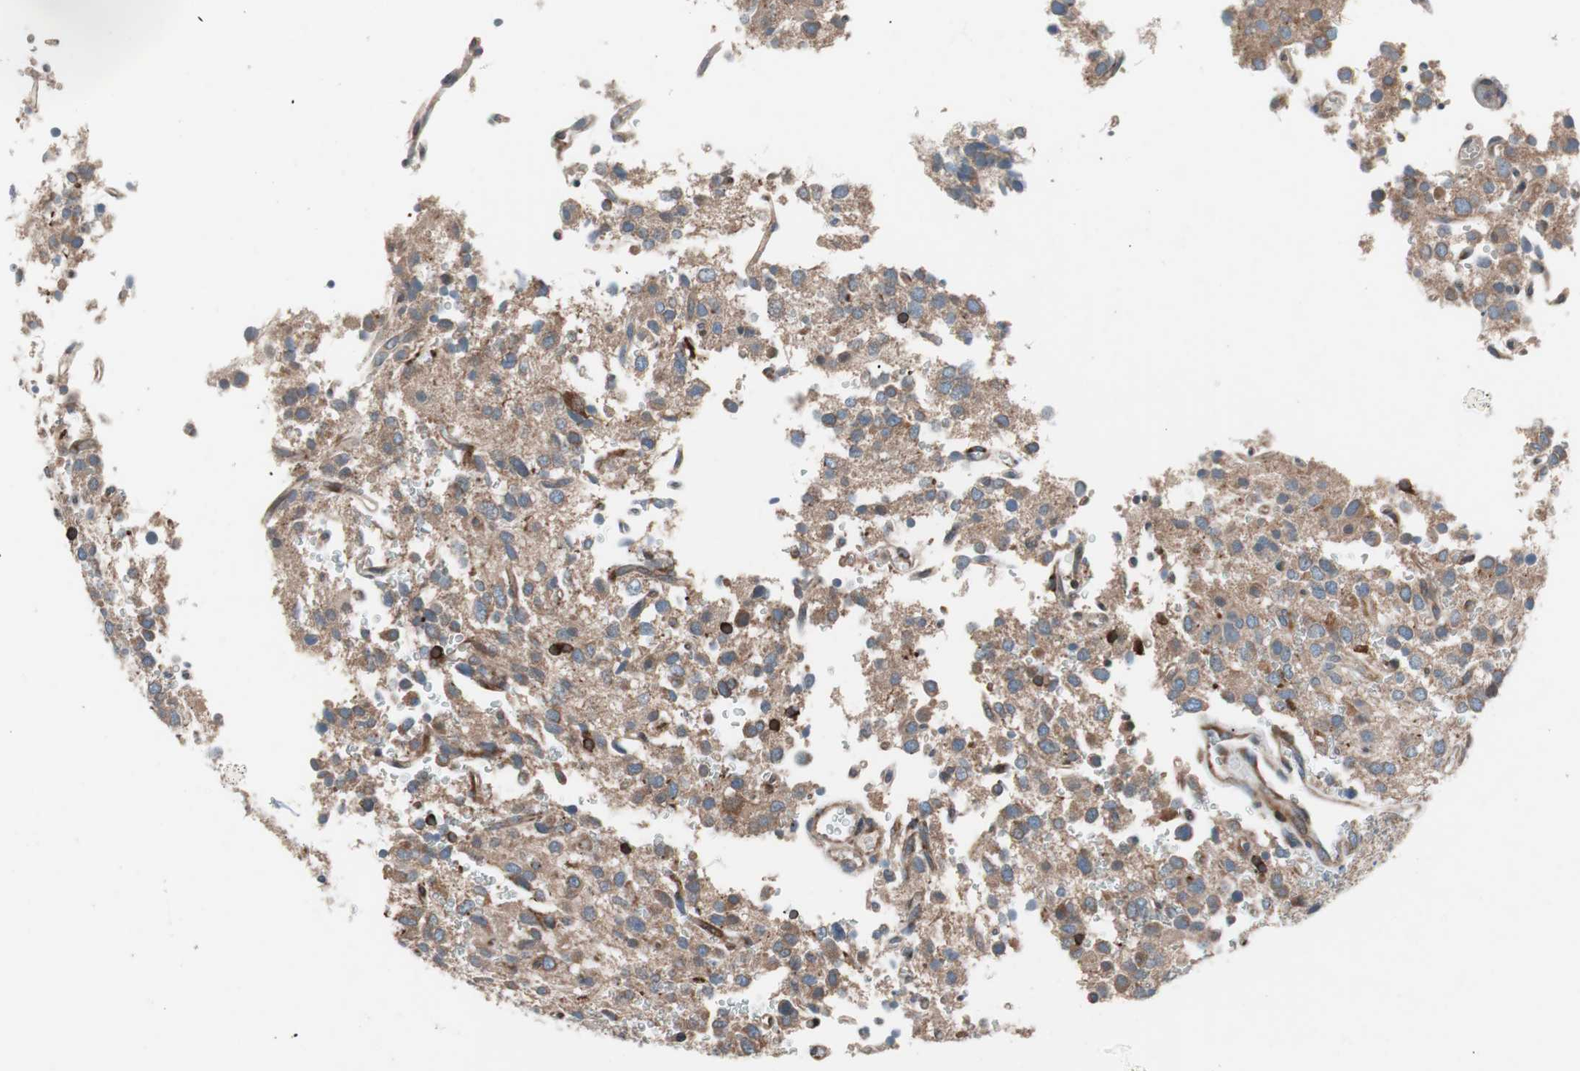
{"staining": {"intensity": "moderate", "quantity": ">75%", "location": "cytoplasmic/membranous"}, "tissue": "glioma", "cell_type": "Tumor cells", "image_type": "cancer", "snomed": [{"axis": "morphology", "description": "Glioma, malignant, High grade"}, {"axis": "topography", "description": "Brain"}], "caption": "Immunohistochemical staining of human high-grade glioma (malignant) reveals medium levels of moderate cytoplasmic/membranous expression in about >75% of tumor cells.", "gene": "FAAH", "patient": {"sex": "male", "age": 47}}